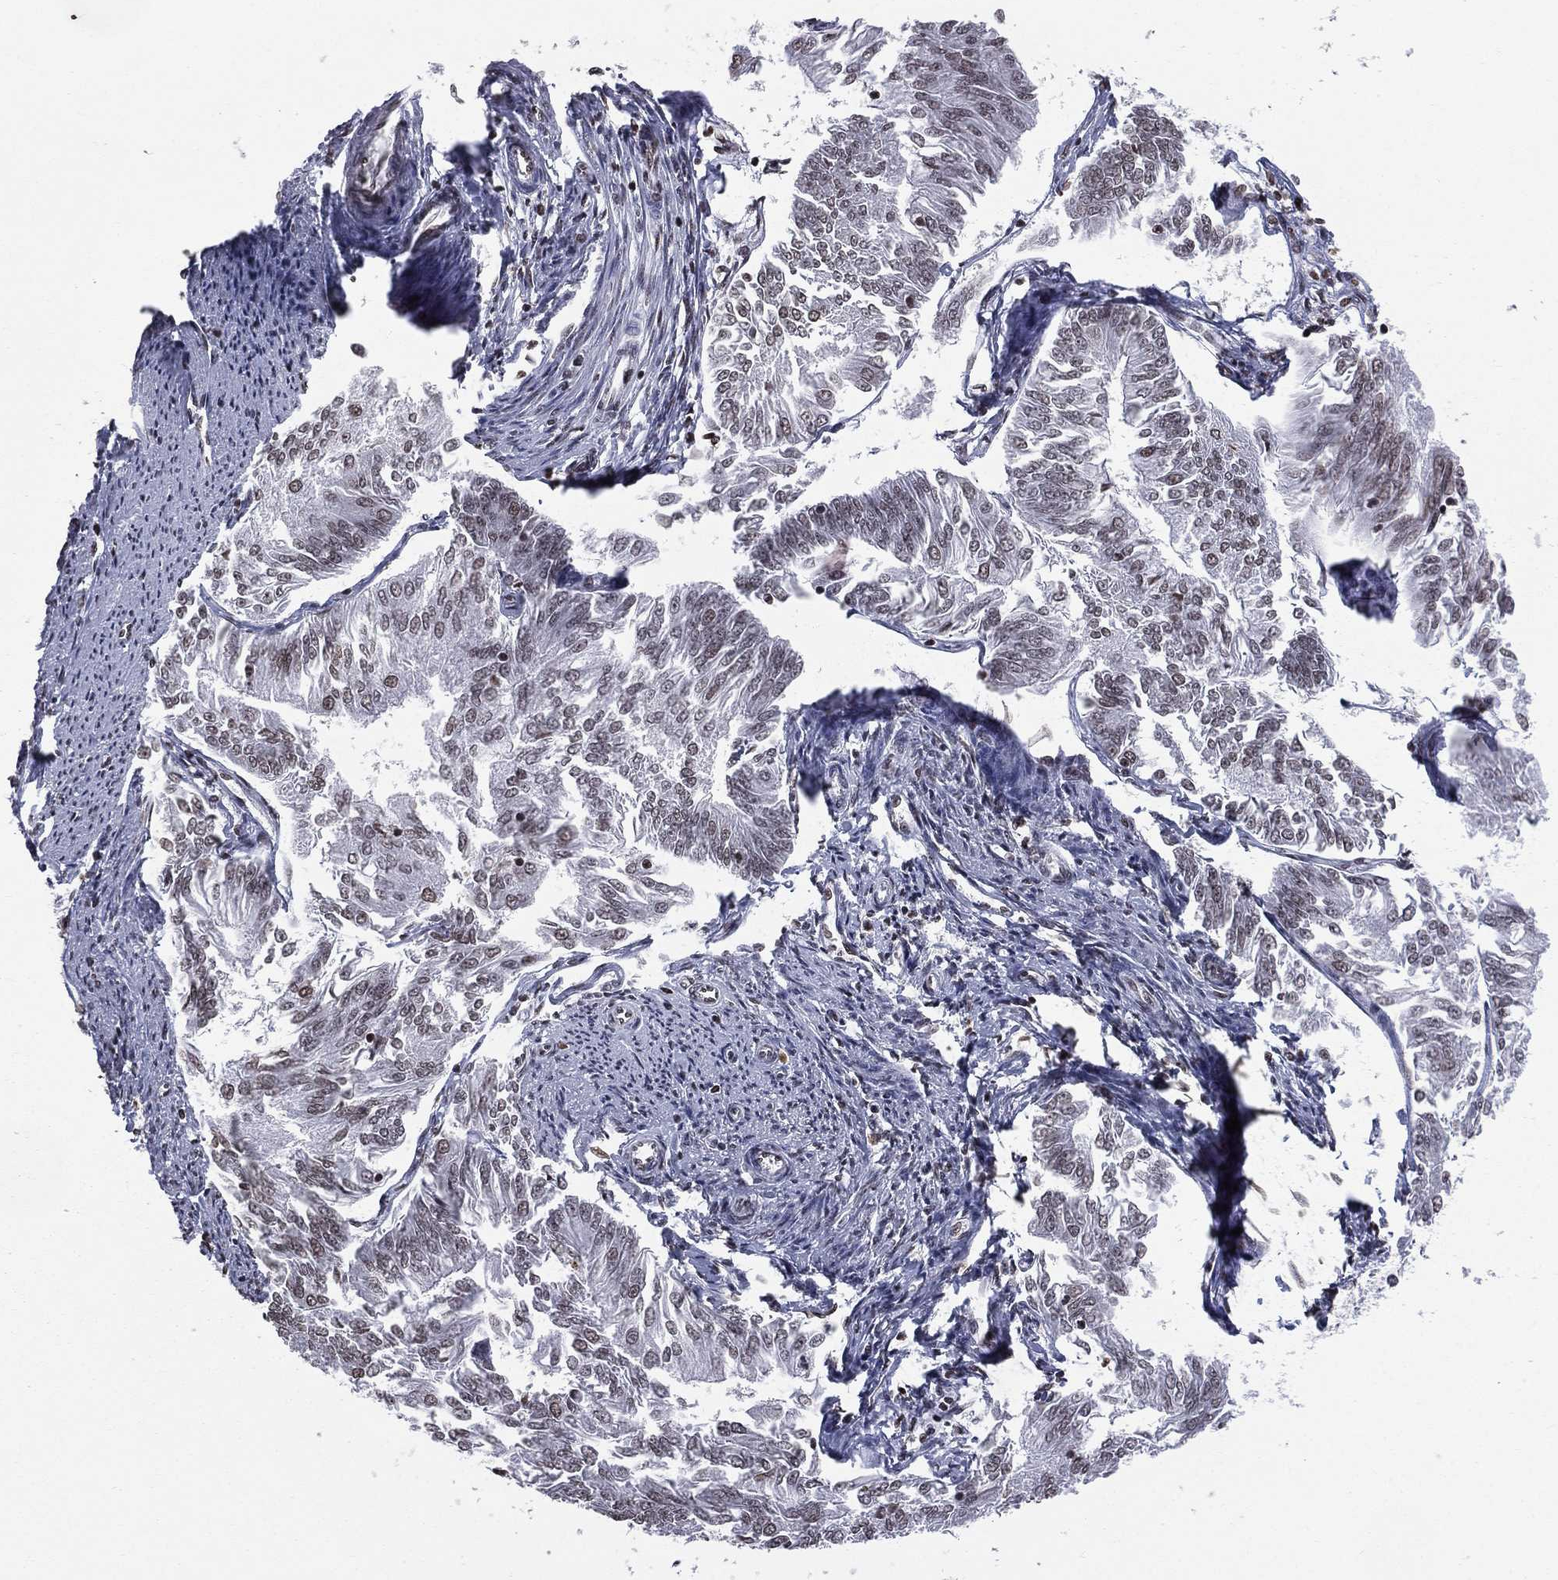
{"staining": {"intensity": "weak", "quantity": "25%-75%", "location": "nuclear"}, "tissue": "endometrial cancer", "cell_type": "Tumor cells", "image_type": "cancer", "snomed": [{"axis": "morphology", "description": "Adenocarcinoma, NOS"}, {"axis": "topography", "description": "Endometrium"}], "caption": "Tumor cells exhibit weak nuclear positivity in about 25%-75% of cells in endometrial adenocarcinoma.", "gene": "RFX7", "patient": {"sex": "female", "age": 58}}